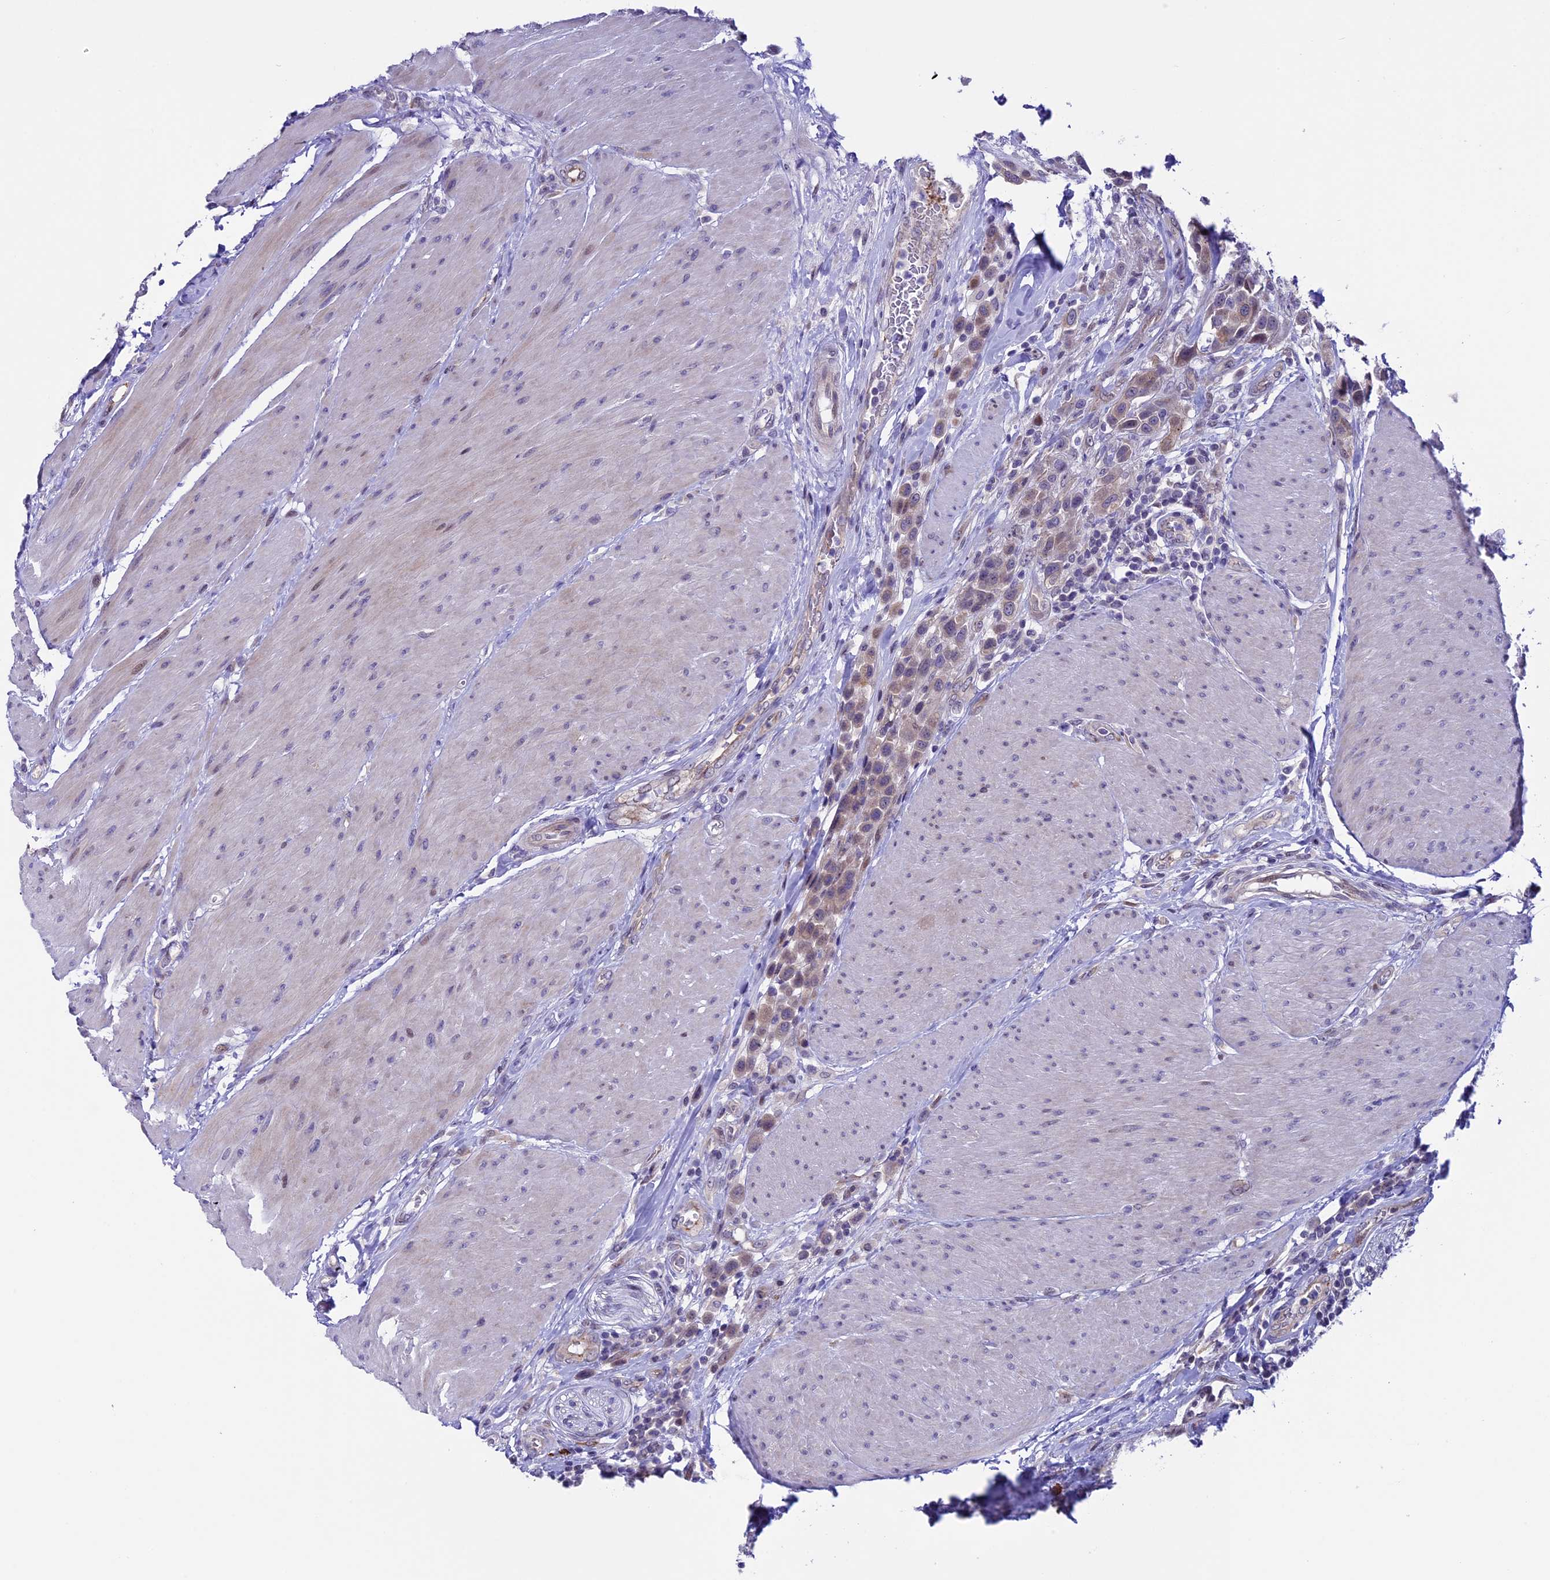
{"staining": {"intensity": "weak", "quantity": ">75%", "location": "cytoplasmic/membranous"}, "tissue": "urothelial cancer", "cell_type": "Tumor cells", "image_type": "cancer", "snomed": [{"axis": "morphology", "description": "Urothelial carcinoma, High grade"}, {"axis": "topography", "description": "Urinary bladder"}], "caption": "High-magnification brightfield microscopy of urothelial carcinoma (high-grade) stained with DAB (3,3'-diaminobenzidine) (brown) and counterstained with hematoxylin (blue). tumor cells exhibit weak cytoplasmic/membranous positivity is appreciated in about>75% of cells. The protein of interest is stained brown, and the nuclei are stained in blue (DAB IHC with brightfield microscopy, high magnification).", "gene": "TMEM171", "patient": {"sex": "male", "age": 50}}